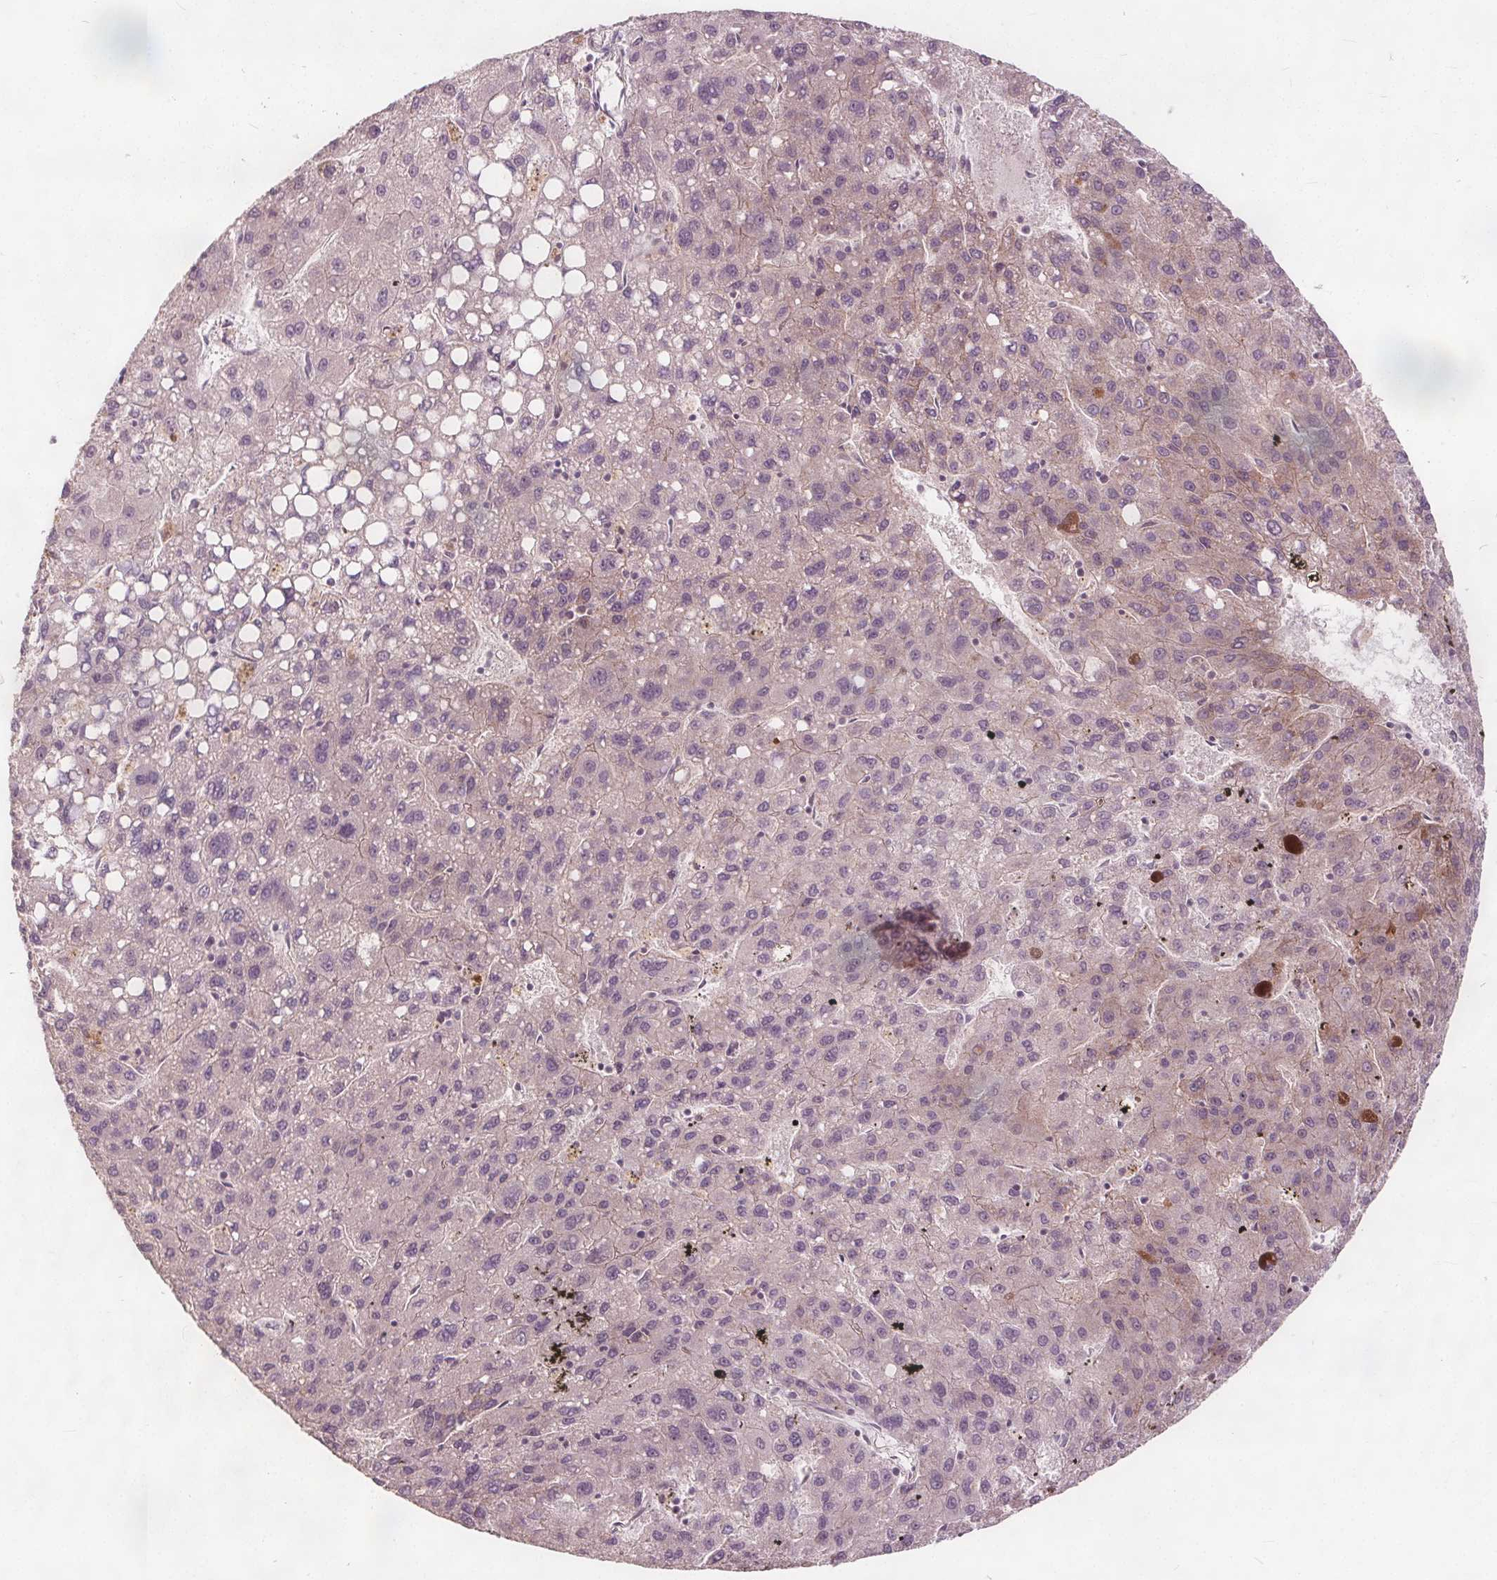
{"staining": {"intensity": "negative", "quantity": "none", "location": "none"}, "tissue": "liver cancer", "cell_type": "Tumor cells", "image_type": "cancer", "snomed": [{"axis": "morphology", "description": "Carcinoma, Hepatocellular, NOS"}, {"axis": "topography", "description": "Liver"}], "caption": "This is a image of IHC staining of liver cancer (hepatocellular carcinoma), which shows no expression in tumor cells.", "gene": "PTPRT", "patient": {"sex": "female", "age": 82}}